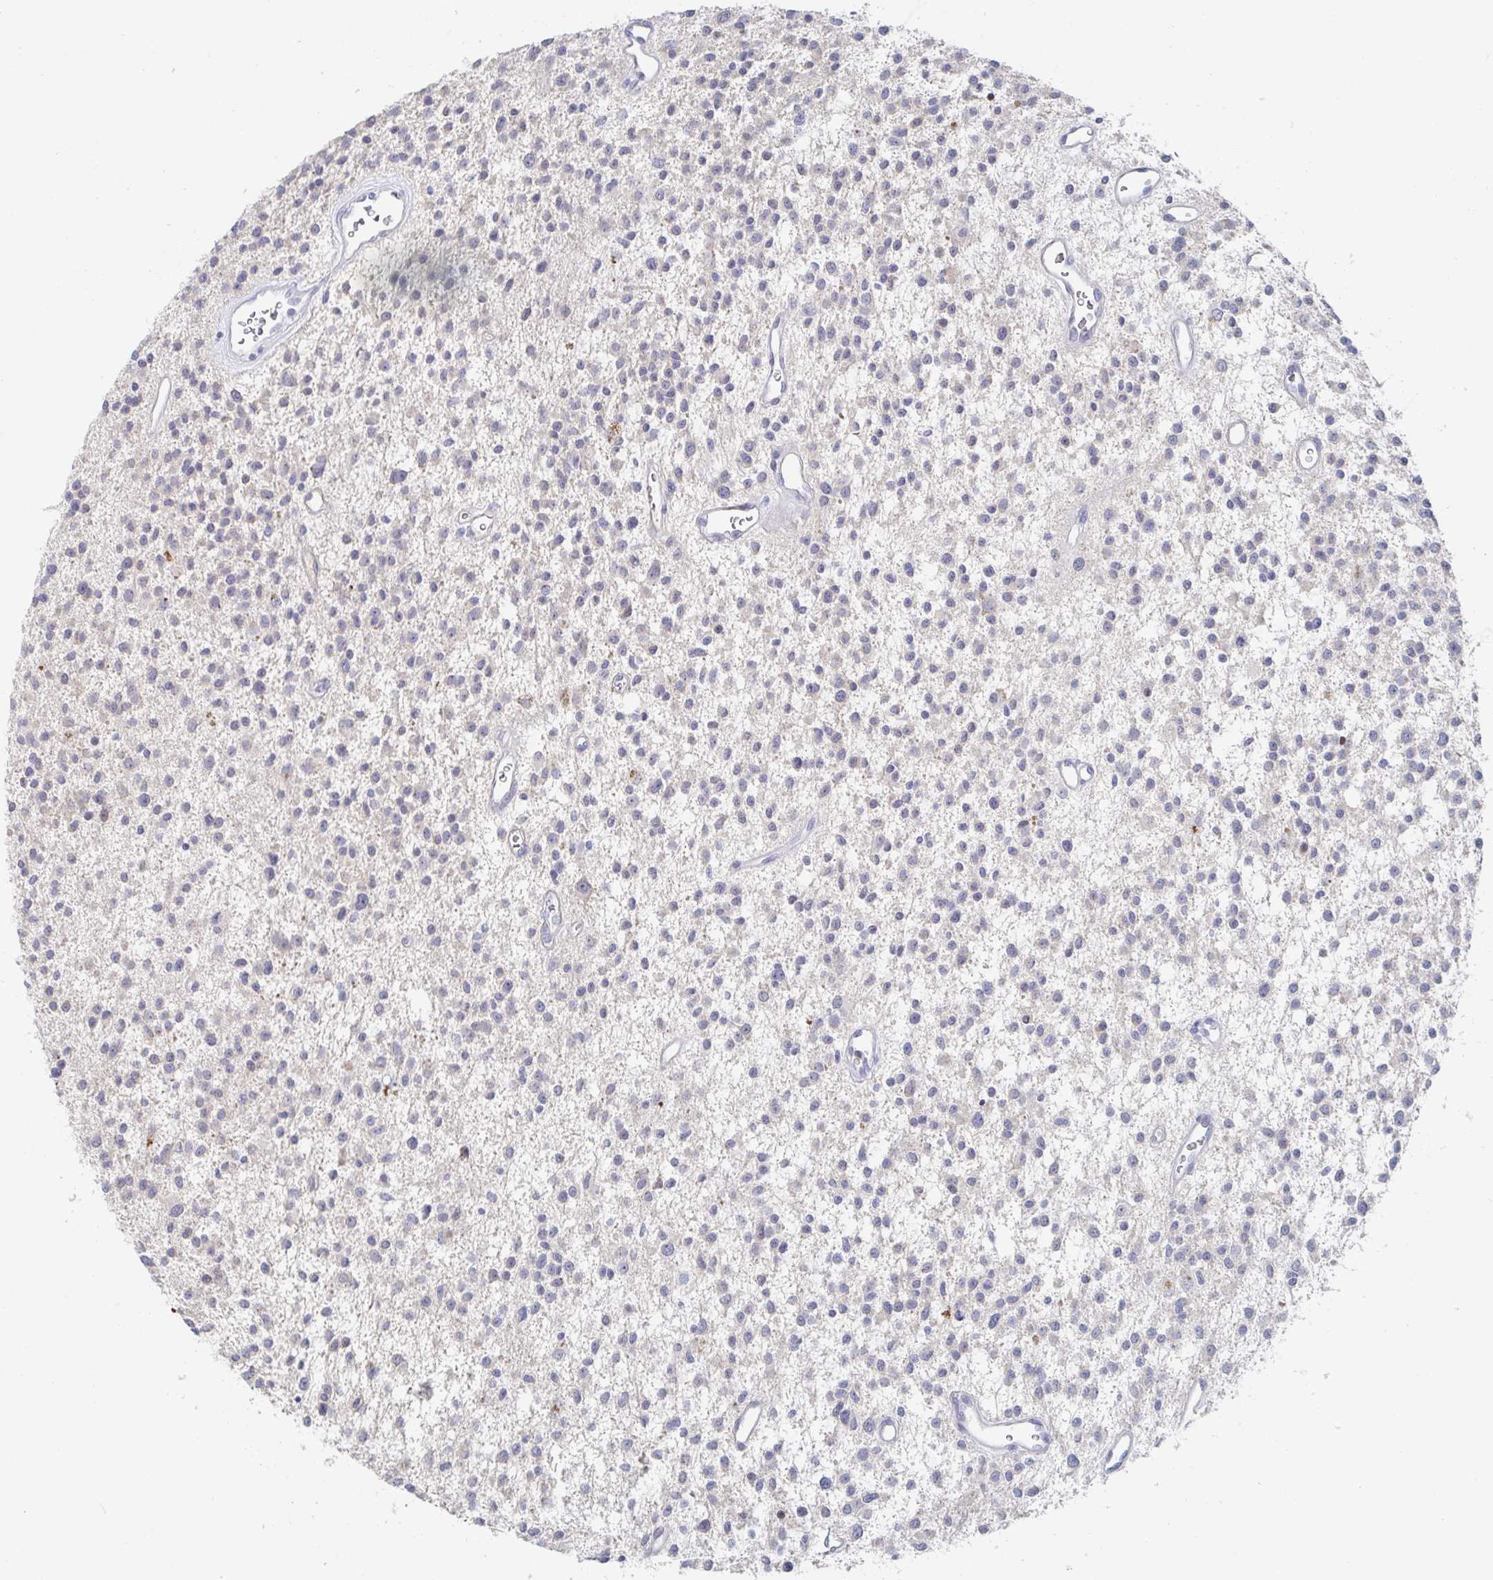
{"staining": {"intensity": "negative", "quantity": "none", "location": "none"}, "tissue": "glioma", "cell_type": "Tumor cells", "image_type": "cancer", "snomed": [{"axis": "morphology", "description": "Glioma, malignant, Low grade"}, {"axis": "topography", "description": "Brain"}], "caption": "Malignant glioma (low-grade) stained for a protein using IHC exhibits no positivity tumor cells.", "gene": "ZNF430", "patient": {"sex": "male", "age": 43}}